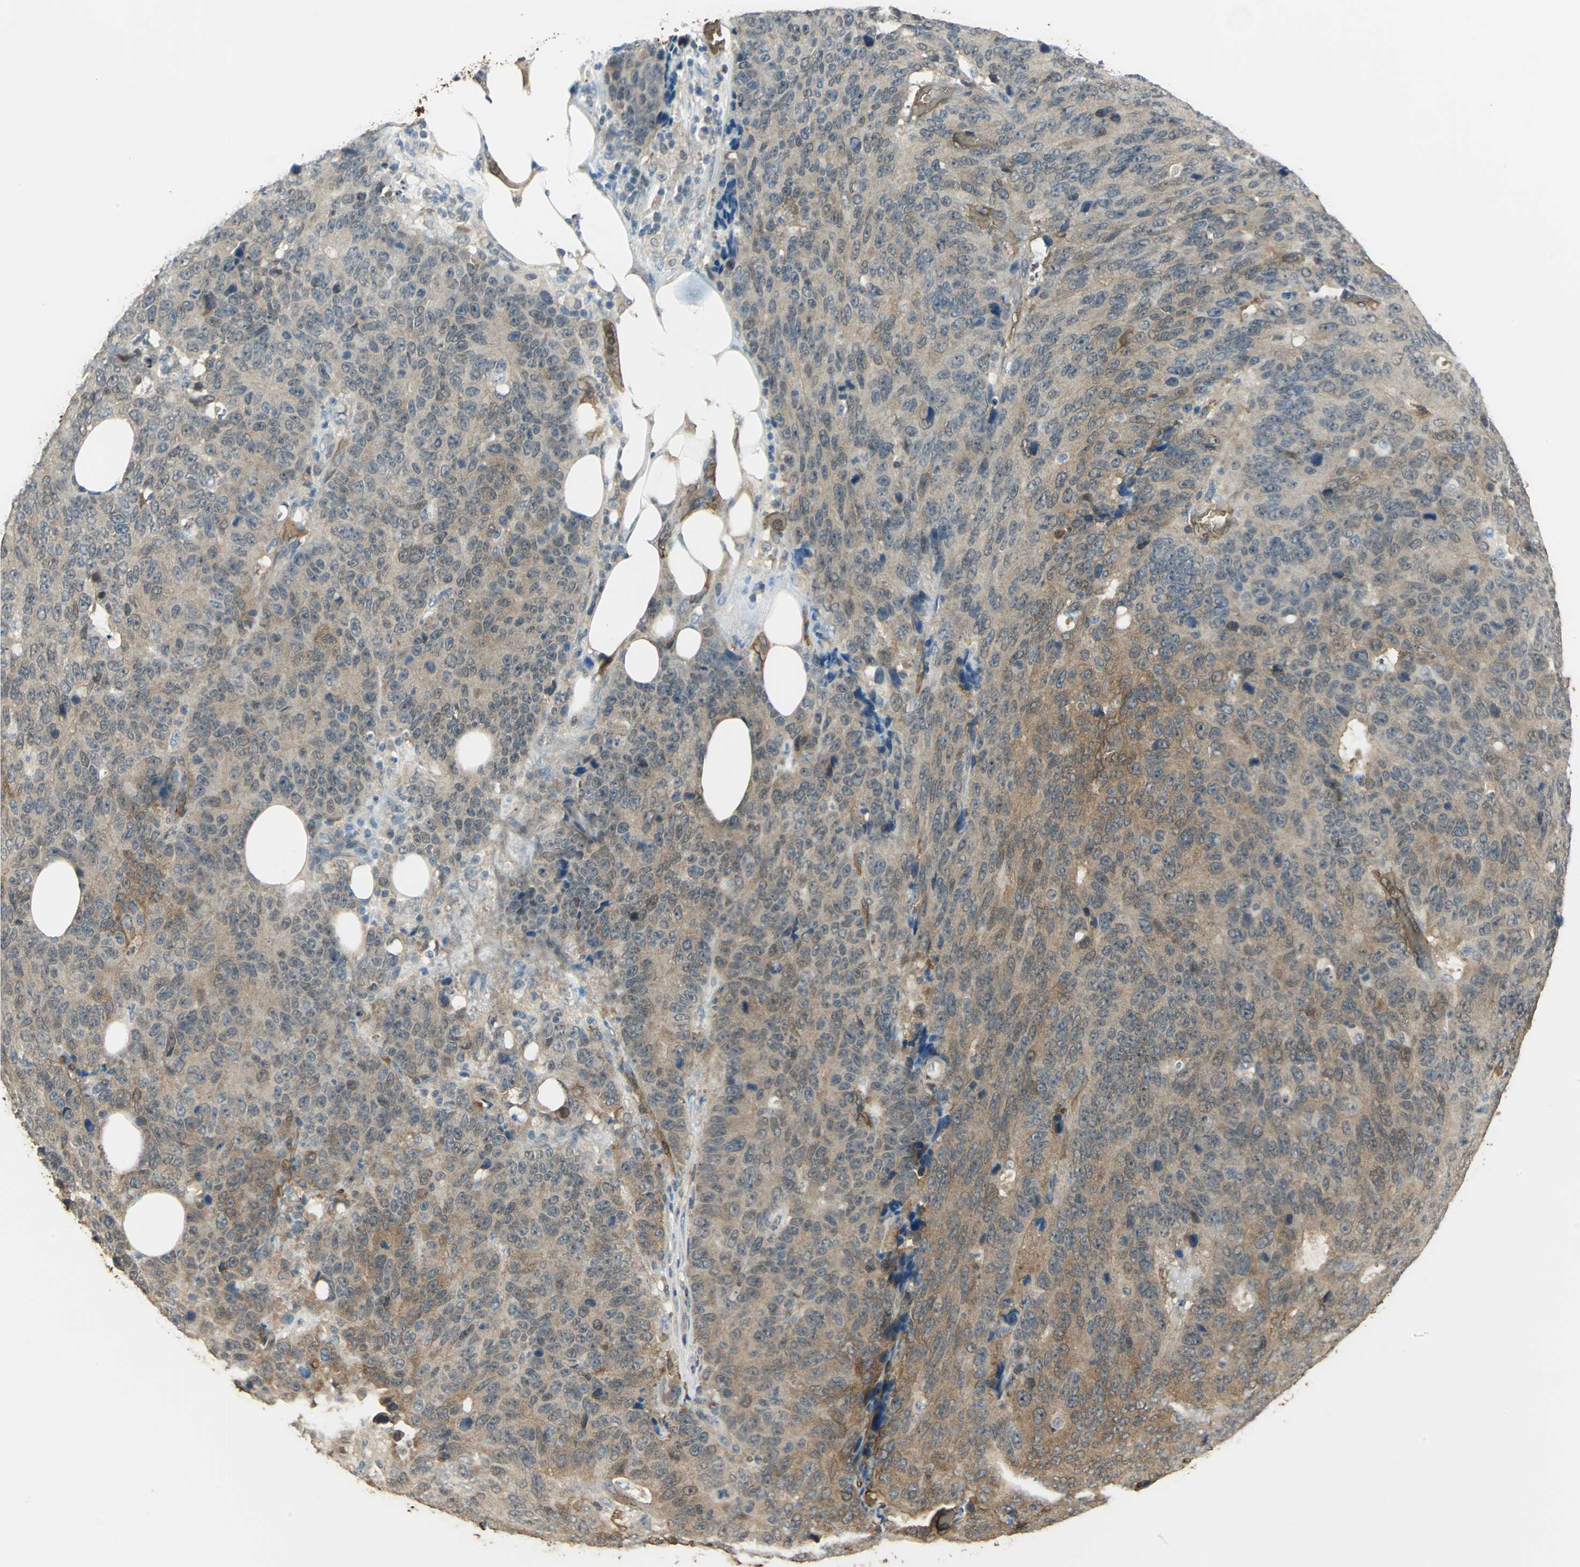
{"staining": {"intensity": "weak", "quantity": ">75%", "location": "cytoplasmic/membranous,nuclear"}, "tissue": "colorectal cancer", "cell_type": "Tumor cells", "image_type": "cancer", "snomed": [{"axis": "morphology", "description": "Adenocarcinoma, NOS"}, {"axis": "topography", "description": "Colon"}], "caption": "Adenocarcinoma (colorectal) tissue reveals weak cytoplasmic/membranous and nuclear positivity in approximately >75% of tumor cells, visualized by immunohistochemistry.", "gene": "DDAH1", "patient": {"sex": "female", "age": 86}}